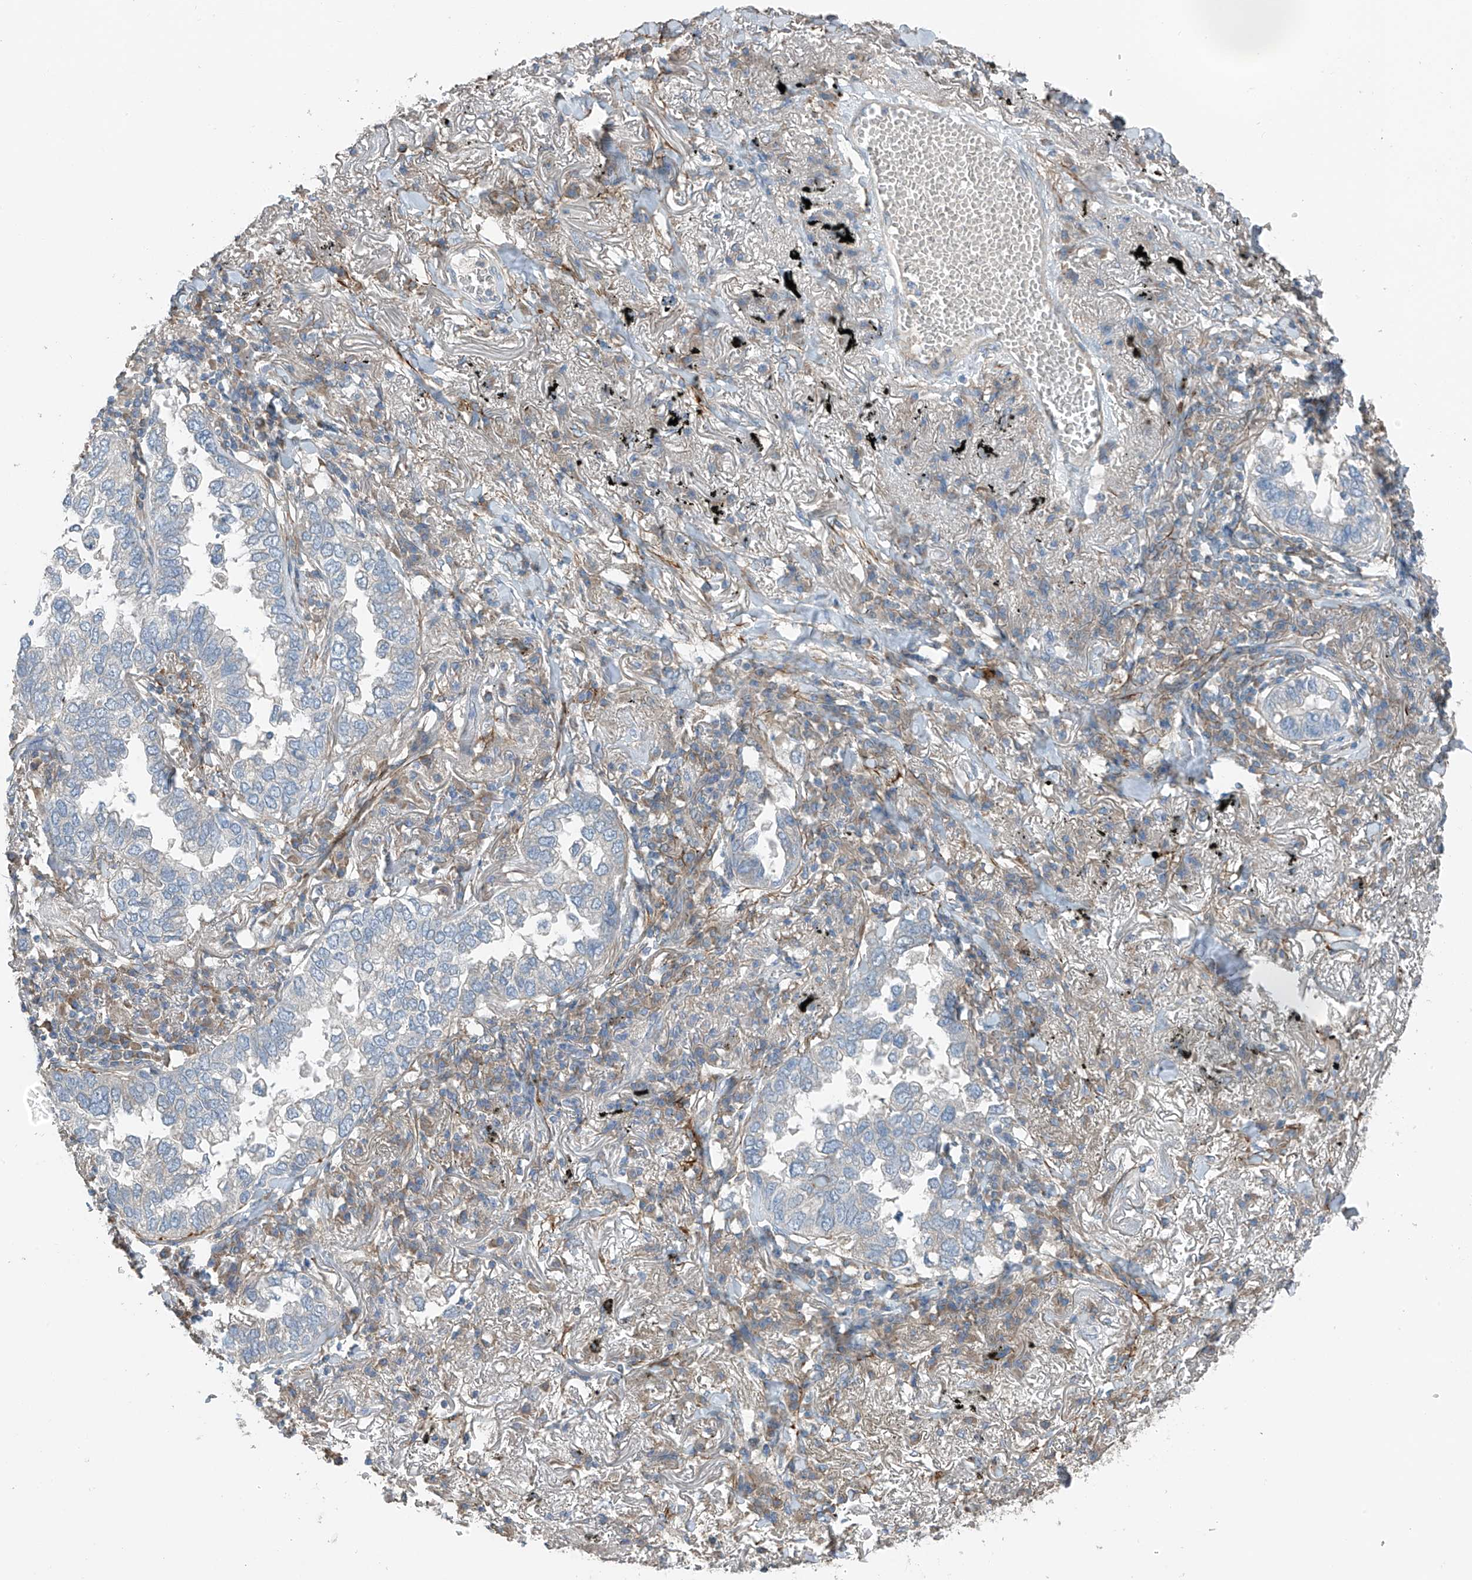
{"staining": {"intensity": "negative", "quantity": "none", "location": "none"}, "tissue": "lung cancer", "cell_type": "Tumor cells", "image_type": "cancer", "snomed": [{"axis": "morphology", "description": "Adenocarcinoma, NOS"}, {"axis": "topography", "description": "Lung"}], "caption": "The micrograph displays no staining of tumor cells in lung cancer.", "gene": "GALNTL6", "patient": {"sex": "male", "age": 65}}